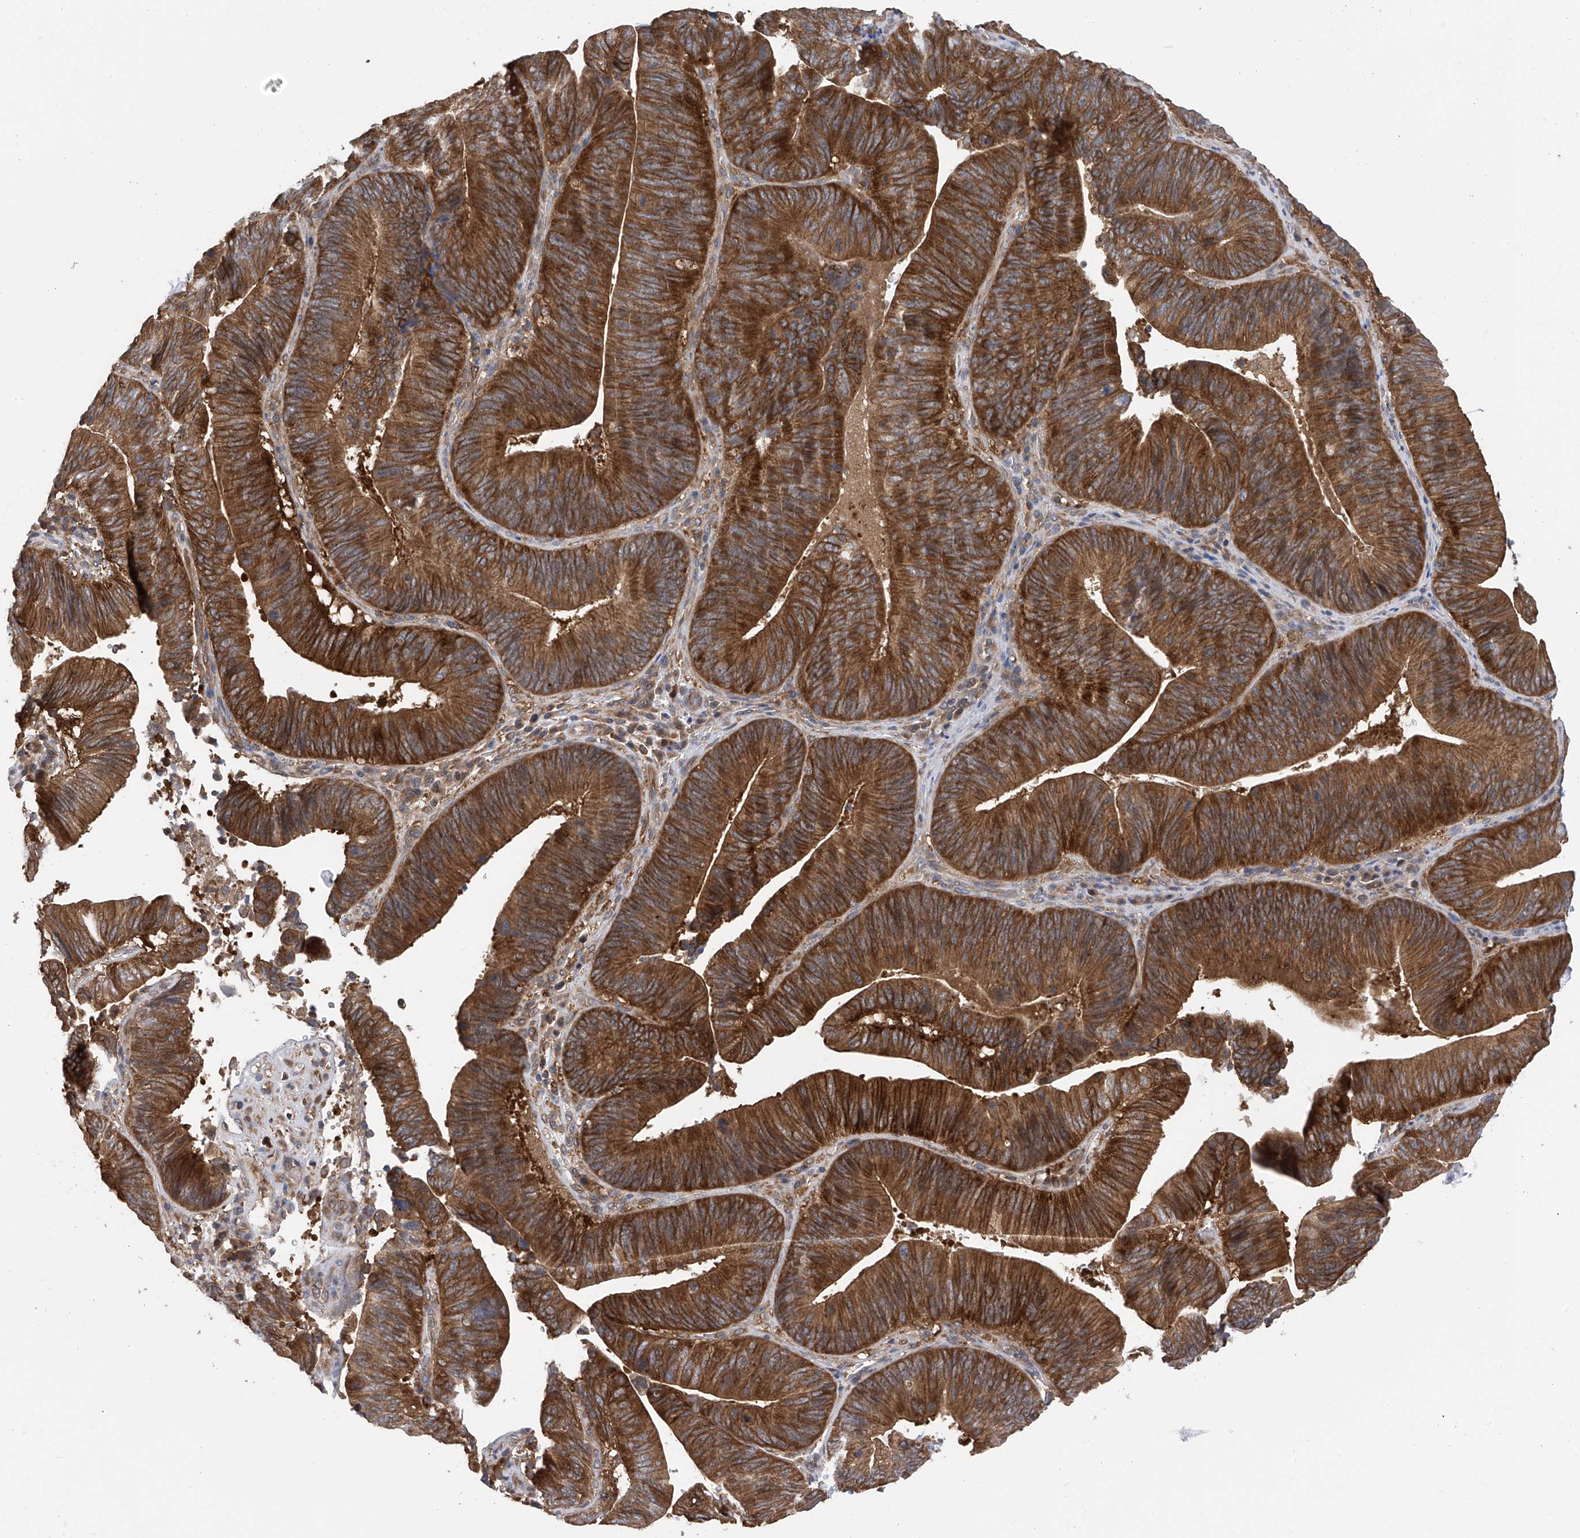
{"staining": {"intensity": "strong", "quantity": ">75%", "location": "cytoplasmic/membranous"}, "tissue": "pancreatic cancer", "cell_type": "Tumor cells", "image_type": "cancer", "snomed": [{"axis": "morphology", "description": "Adenocarcinoma, NOS"}, {"axis": "topography", "description": "Pancreas"}], "caption": "About >75% of tumor cells in human pancreatic adenocarcinoma show strong cytoplasmic/membranous protein staining as visualized by brown immunohistochemical staining.", "gene": "CHPF", "patient": {"sex": "male", "age": 63}}